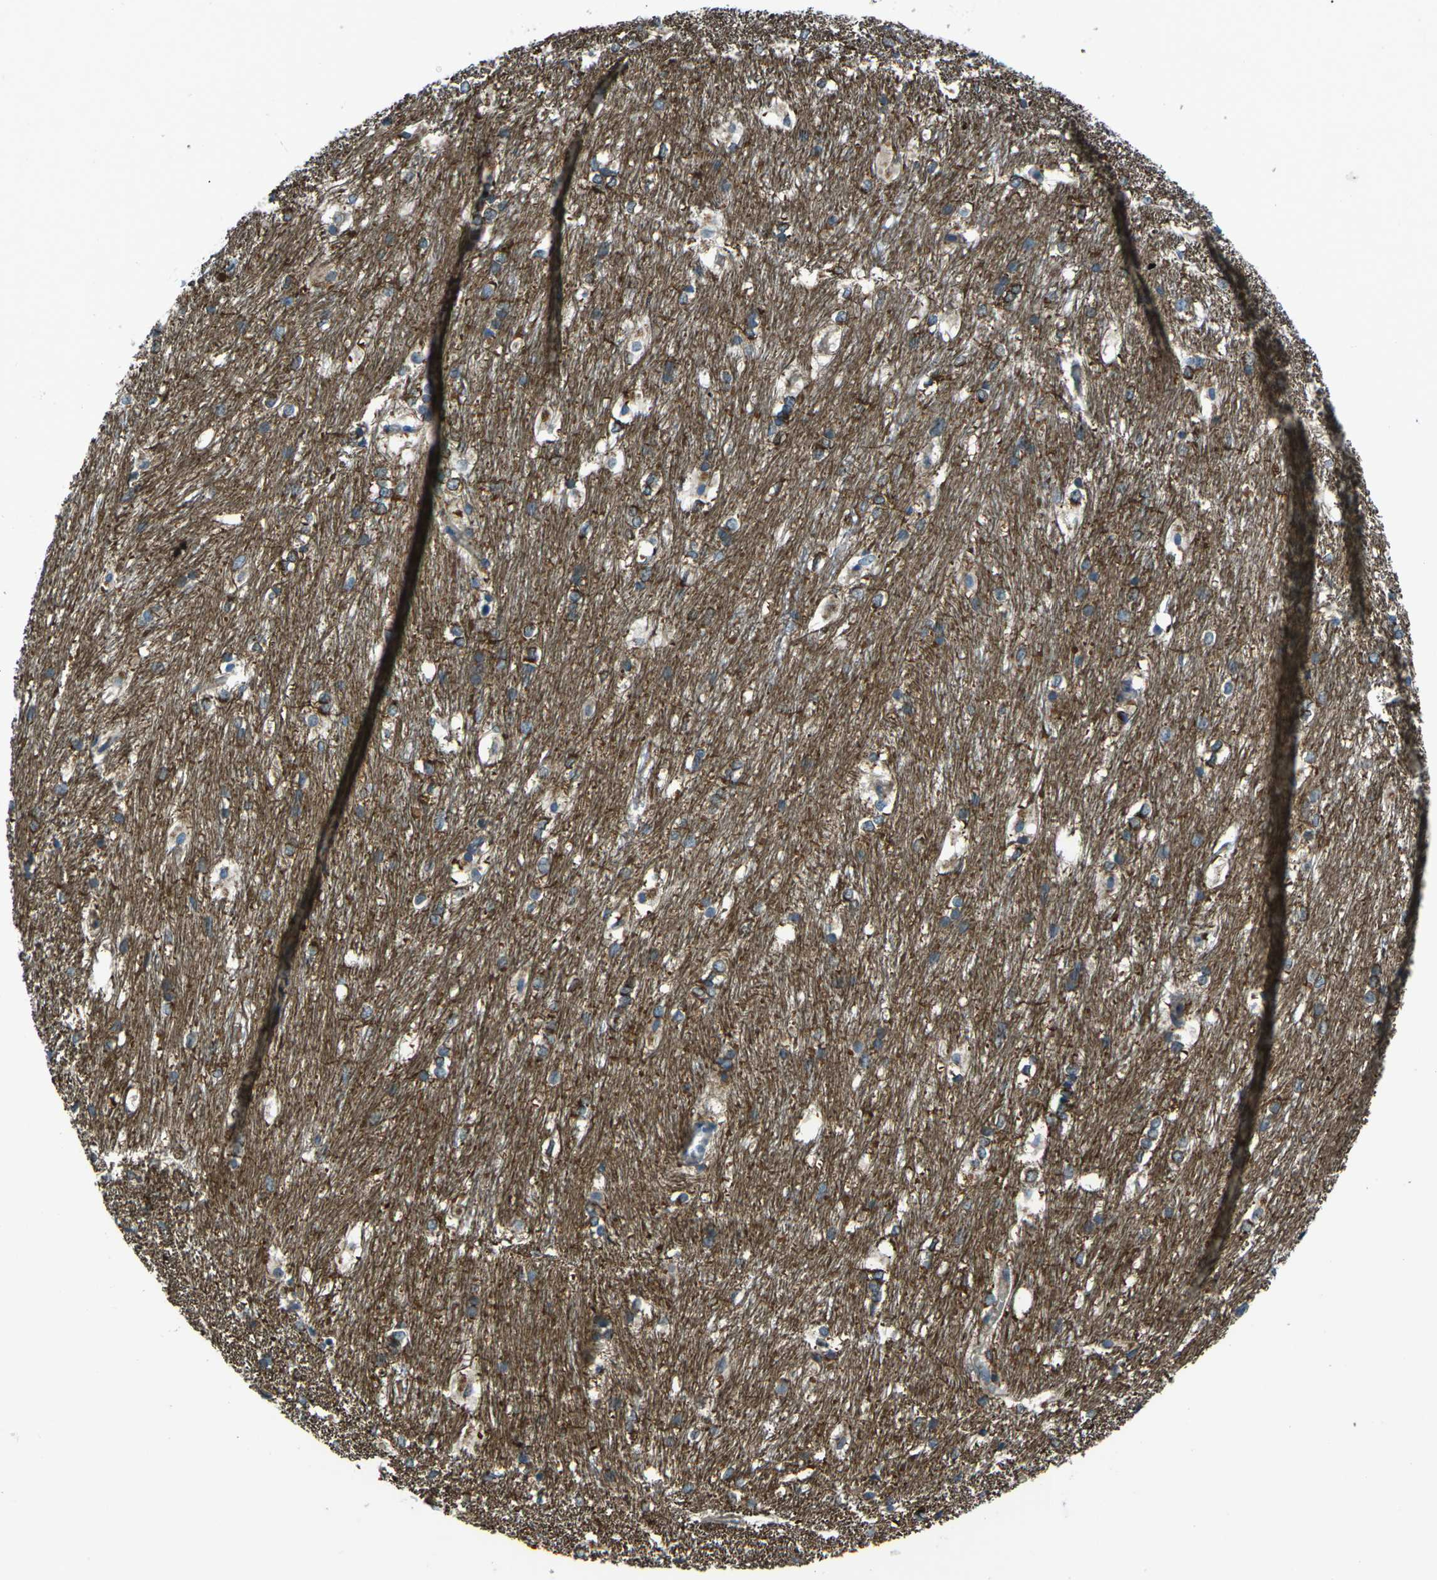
{"staining": {"intensity": "strong", "quantity": "25%-75%", "location": "cytoplasmic/membranous"}, "tissue": "caudate", "cell_type": "Glial cells", "image_type": "normal", "snomed": [{"axis": "morphology", "description": "Normal tissue, NOS"}, {"axis": "topography", "description": "Lateral ventricle wall"}], "caption": "Benign caudate shows strong cytoplasmic/membranous expression in about 25%-75% of glial cells, visualized by immunohistochemistry.", "gene": "CDK17", "patient": {"sex": "female", "age": 19}}